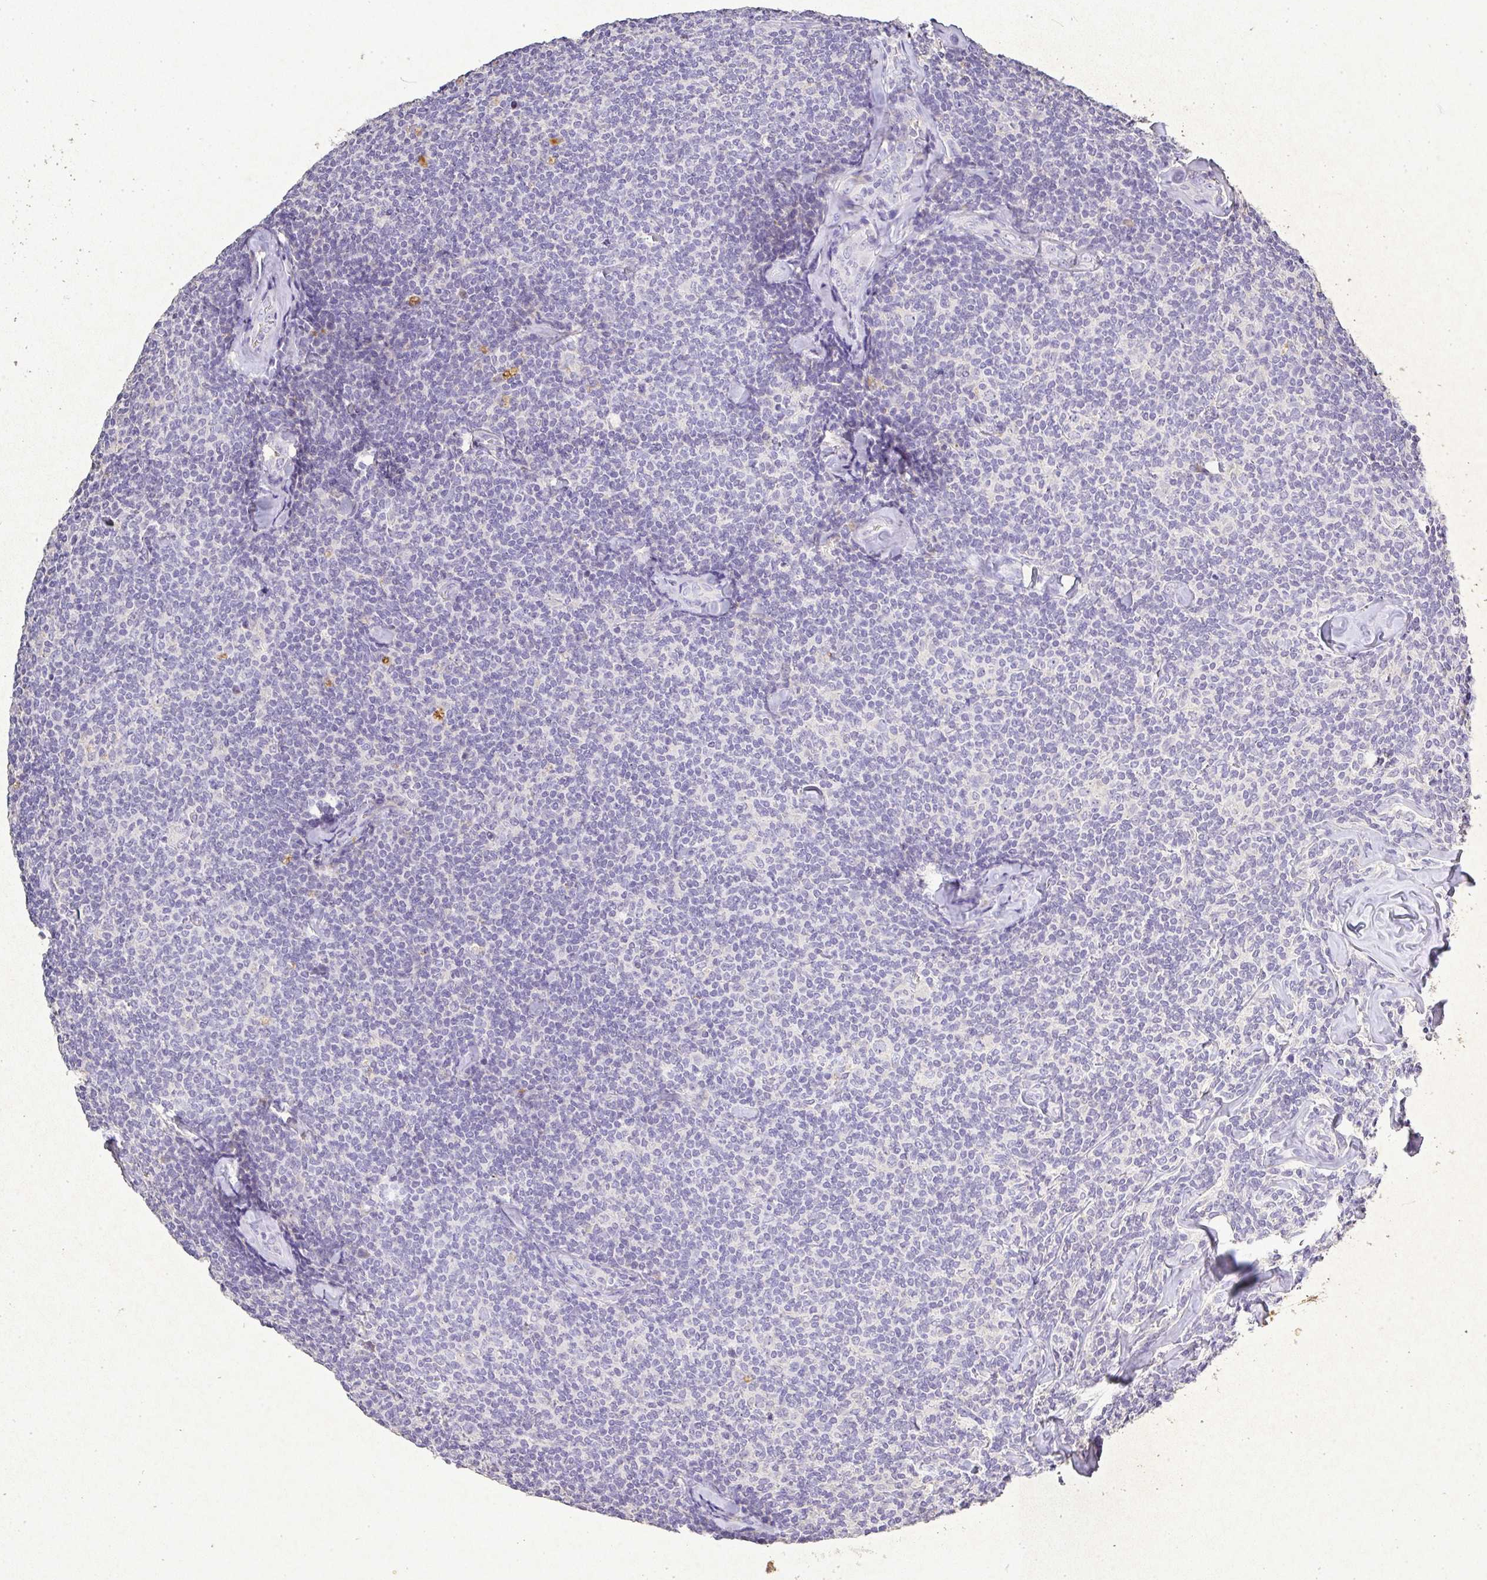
{"staining": {"intensity": "negative", "quantity": "none", "location": "none"}, "tissue": "lymphoma", "cell_type": "Tumor cells", "image_type": "cancer", "snomed": [{"axis": "morphology", "description": "Malignant lymphoma, non-Hodgkin's type, Low grade"}, {"axis": "topography", "description": "Lymph node"}], "caption": "Immunohistochemistry image of neoplastic tissue: human lymphoma stained with DAB demonstrates no significant protein staining in tumor cells.", "gene": "RPS2", "patient": {"sex": "female", "age": 56}}